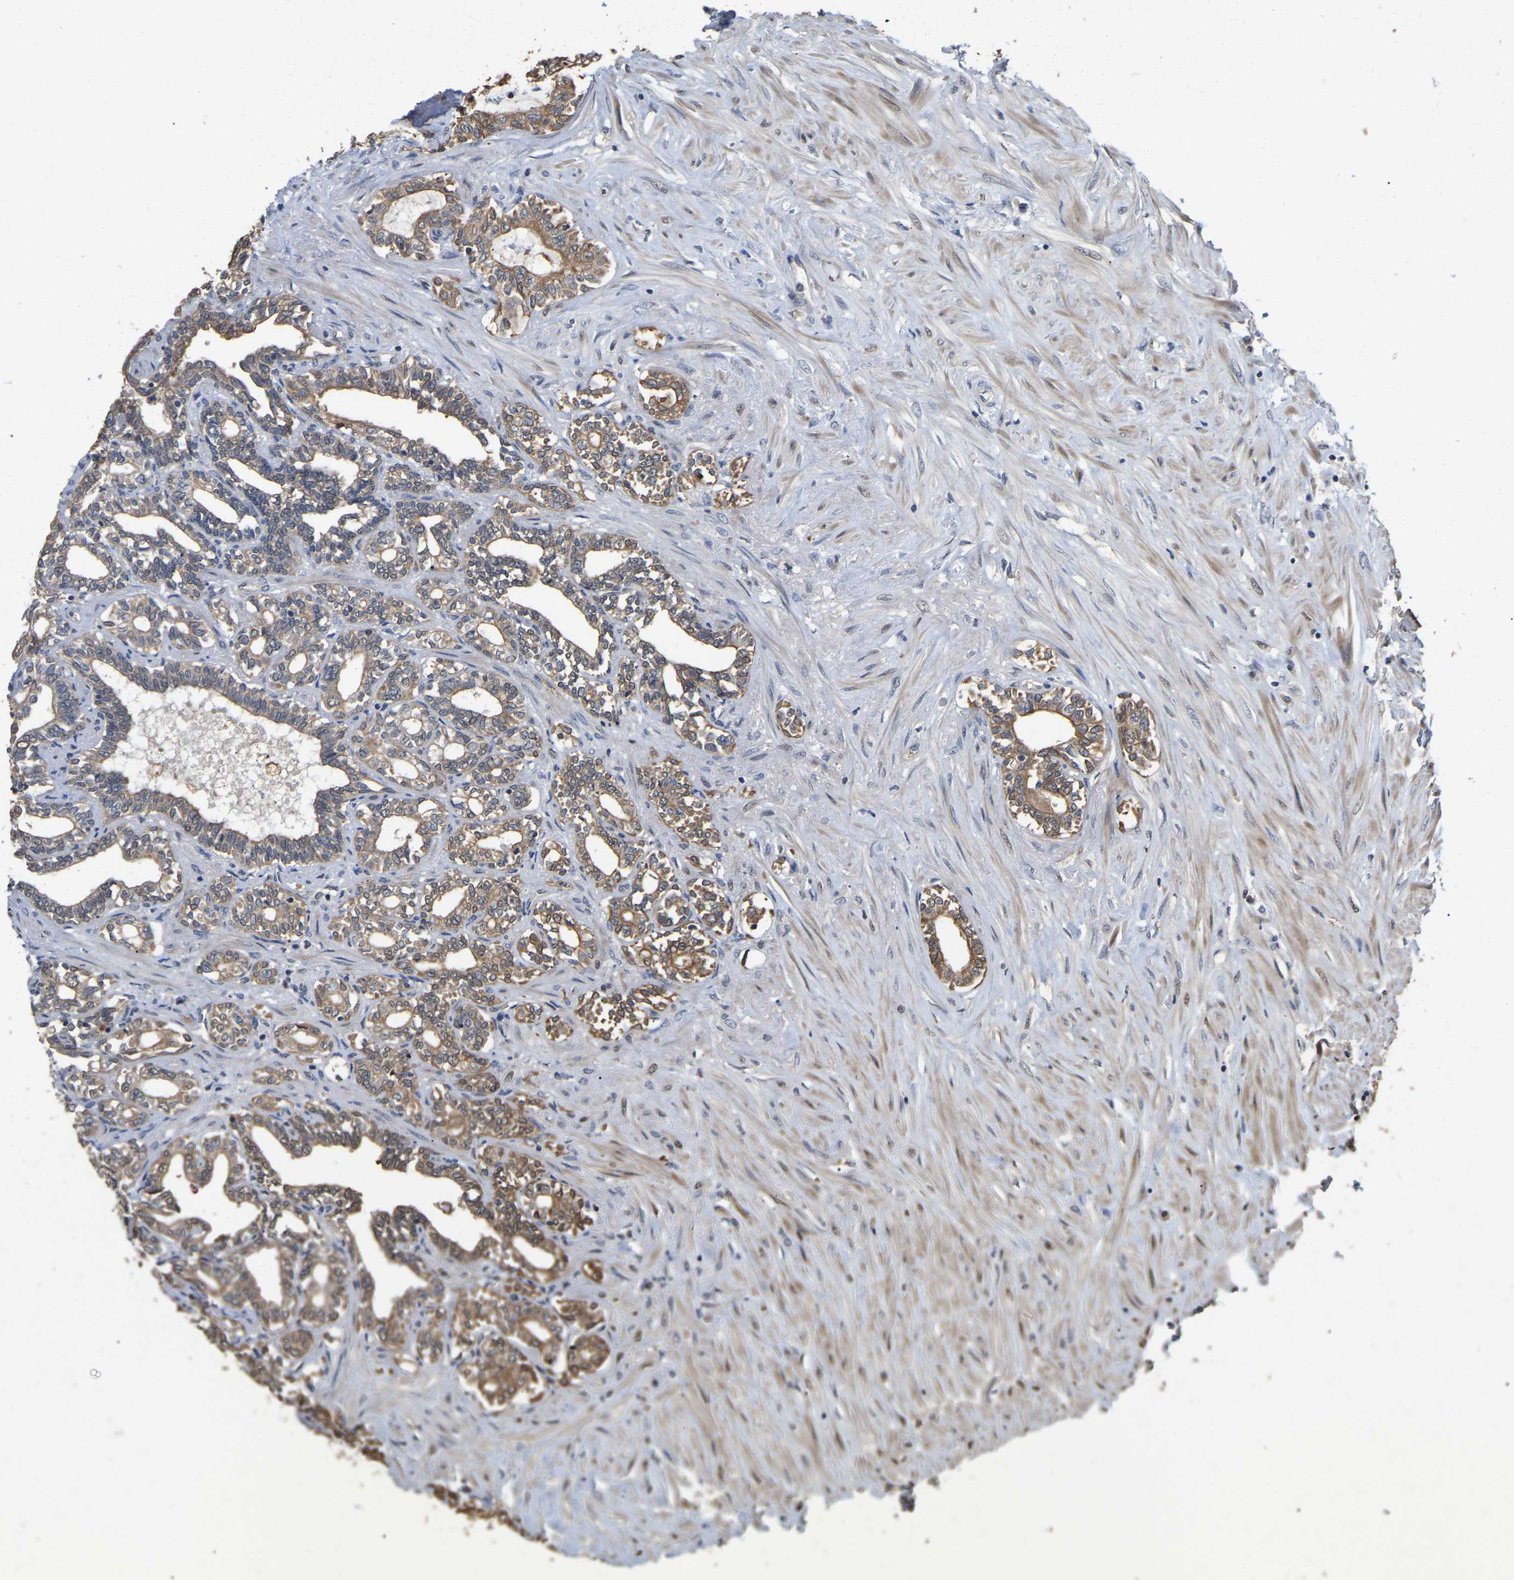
{"staining": {"intensity": "moderate", "quantity": ">75%", "location": "cytoplasmic/membranous"}, "tissue": "seminal vesicle", "cell_type": "Glandular cells", "image_type": "normal", "snomed": [{"axis": "morphology", "description": "Normal tissue, NOS"}, {"axis": "morphology", "description": "Adenocarcinoma, High grade"}, {"axis": "topography", "description": "Prostate"}, {"axis": "topography", "description": "Seminal veicle"}], "caption": "A medium amount of moderate cytoplasmic/membranous expression is present in approximately >75% of glandular cells in benign seminal vesicle.", "gene": "FAM219A", "patient": {"sex": "male", "age": 55}}